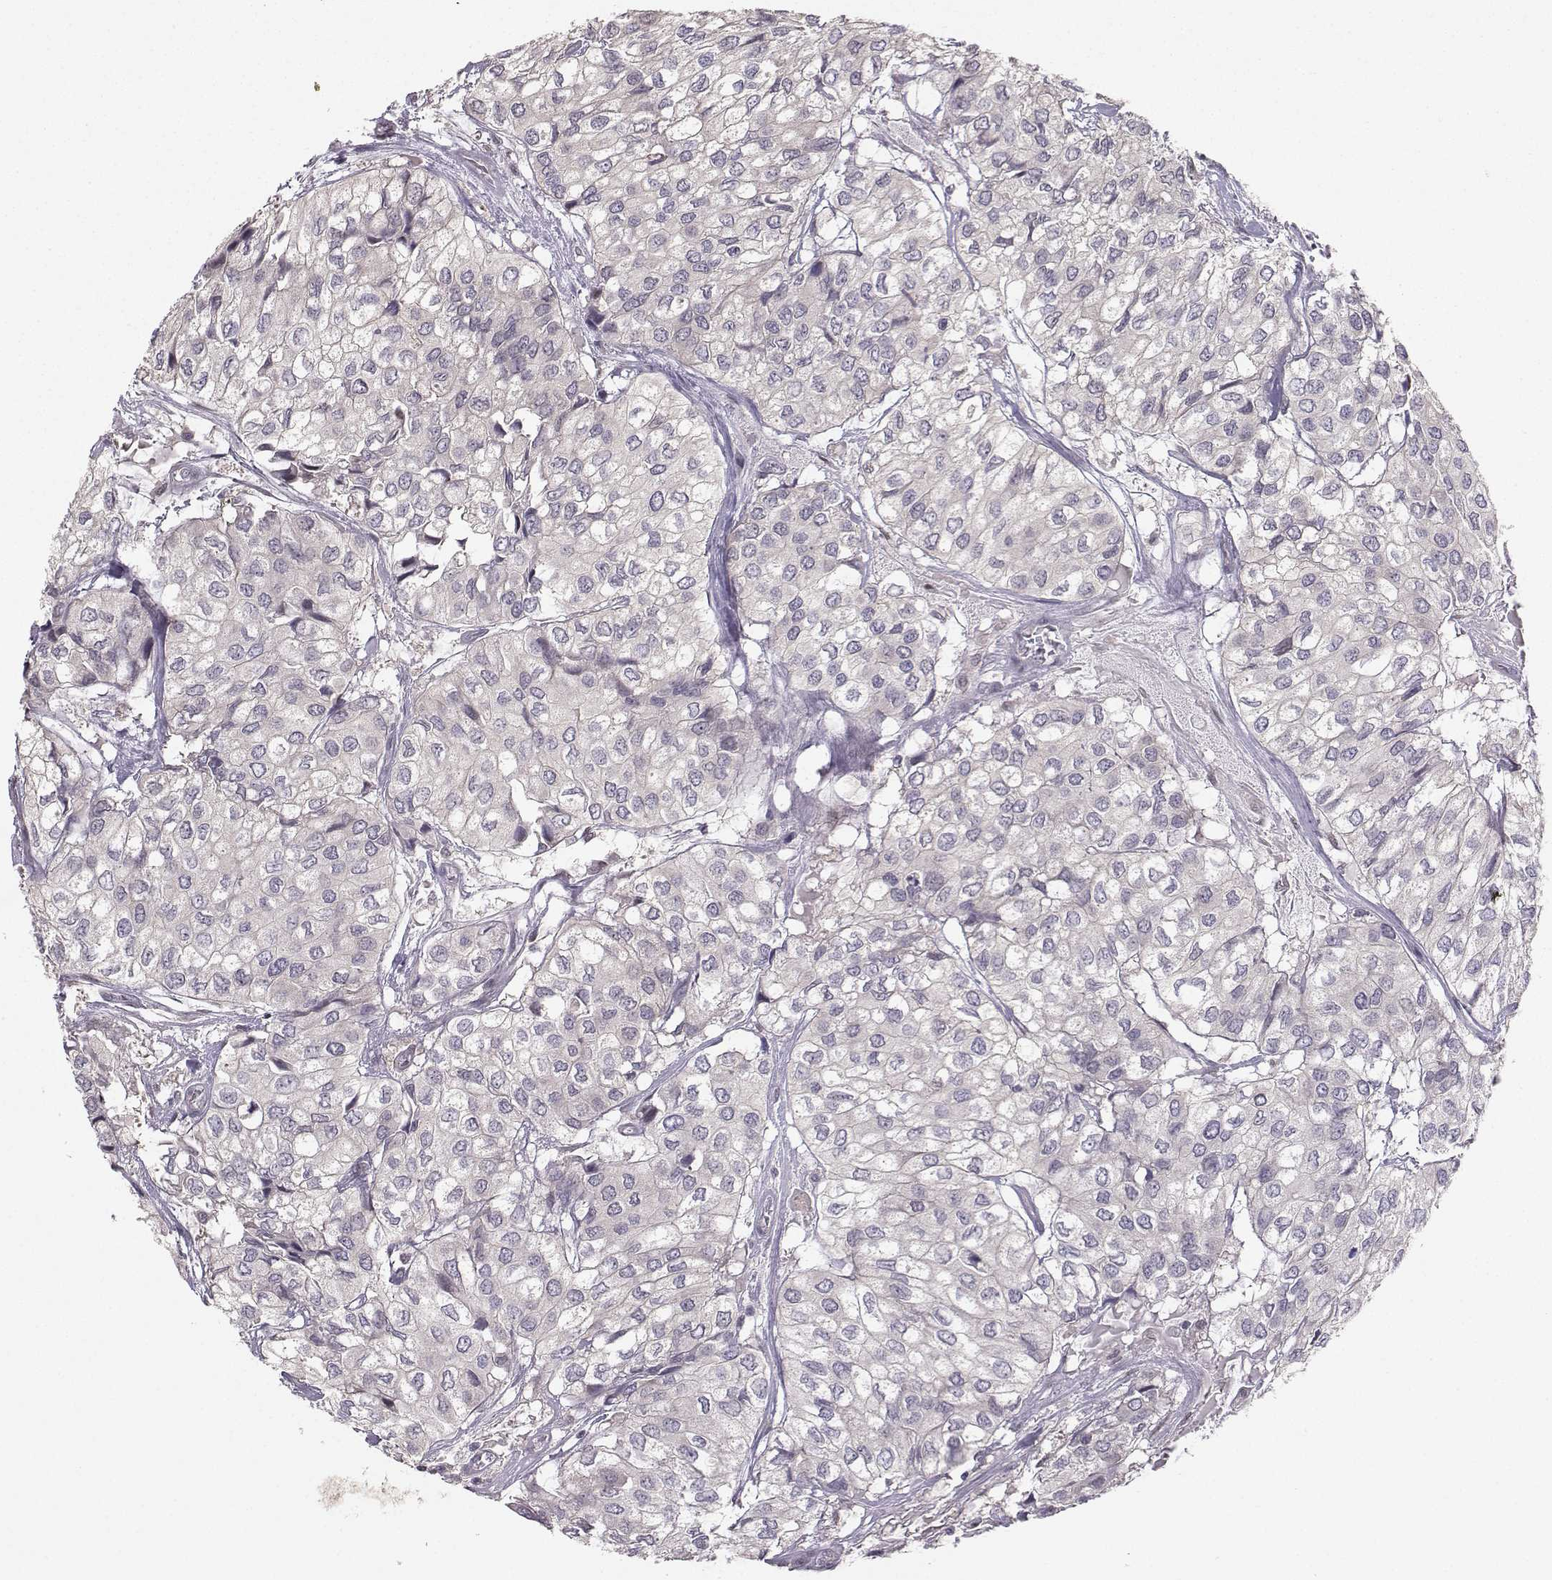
{"staining": {"intensity": "negative", "quantity": "none", "location": "none"}, "tissue": "urothelial cancer", "cell_type": "Tumor cells", "image_type": "cancer", "snomed": [{"axis": "morphology", "description": "Urothelial carcinoma, High grade"}, {"axis": "topography", "description": "Urinary bladder"}], "caption": "Urothelial carcinoma (high-grade) was stained to show a protein in brown. There is no significant positivity in tumor cells.", "gene": "PKP2", "patient": {"sex": "male", "age": 73}}